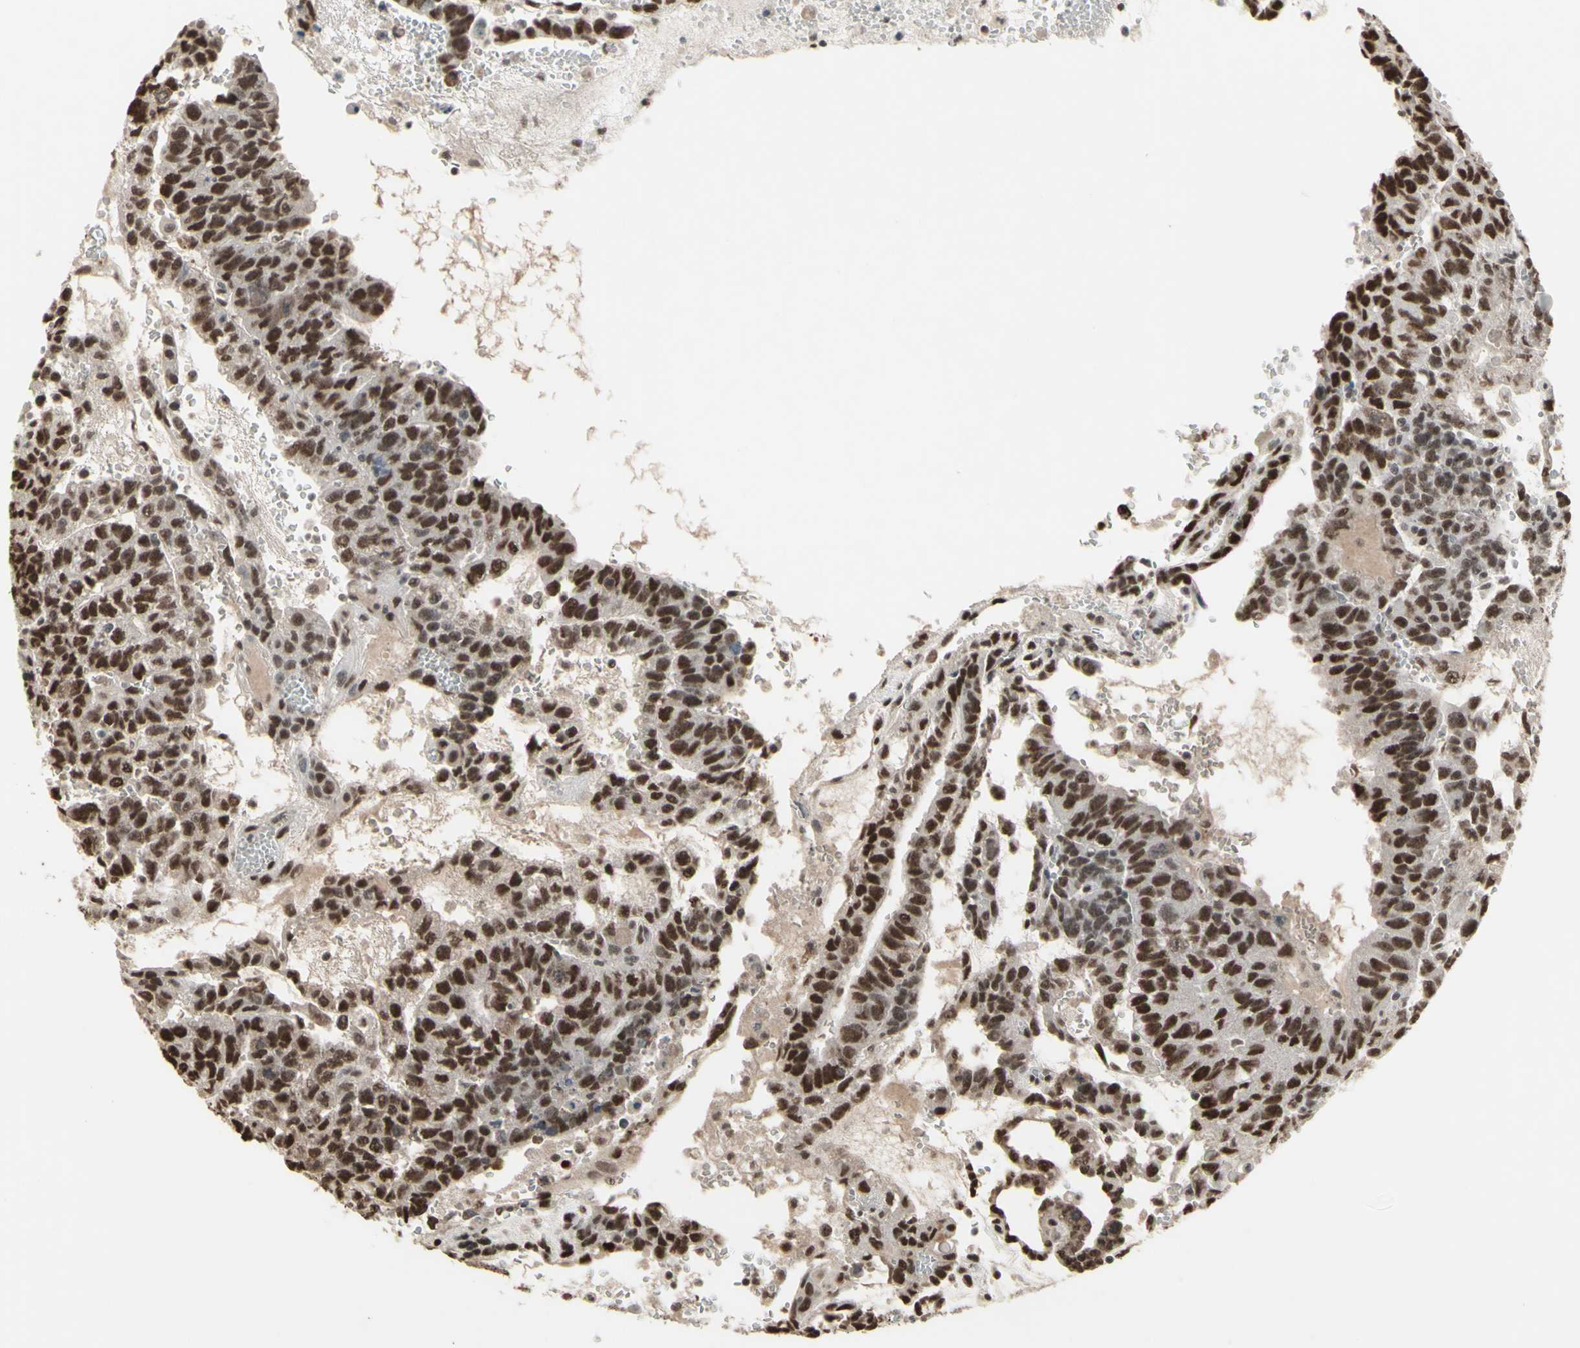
{"staining": {"intensity": "strong", "quantity": ">75%", "location": "nuclear"}, "tissue": "testis cancer", "cell_type": "Tumor cells", "image_type": "cancer", "snomed": [{"axis": "morphology", "description": "Seminoma, NOS"}, {"axis": "morphology", "description": "Carcinoma, Embryonal, NOS"}, {"axis": "topography", "description": "Testis"}], "caption": "Tumor cells show high levels of strong nuclear staining in approximately >75% of cells in testis embryonal carcinoma.", "gene": "TRIM28", "patient": {"sex": "male", "age": 52}}